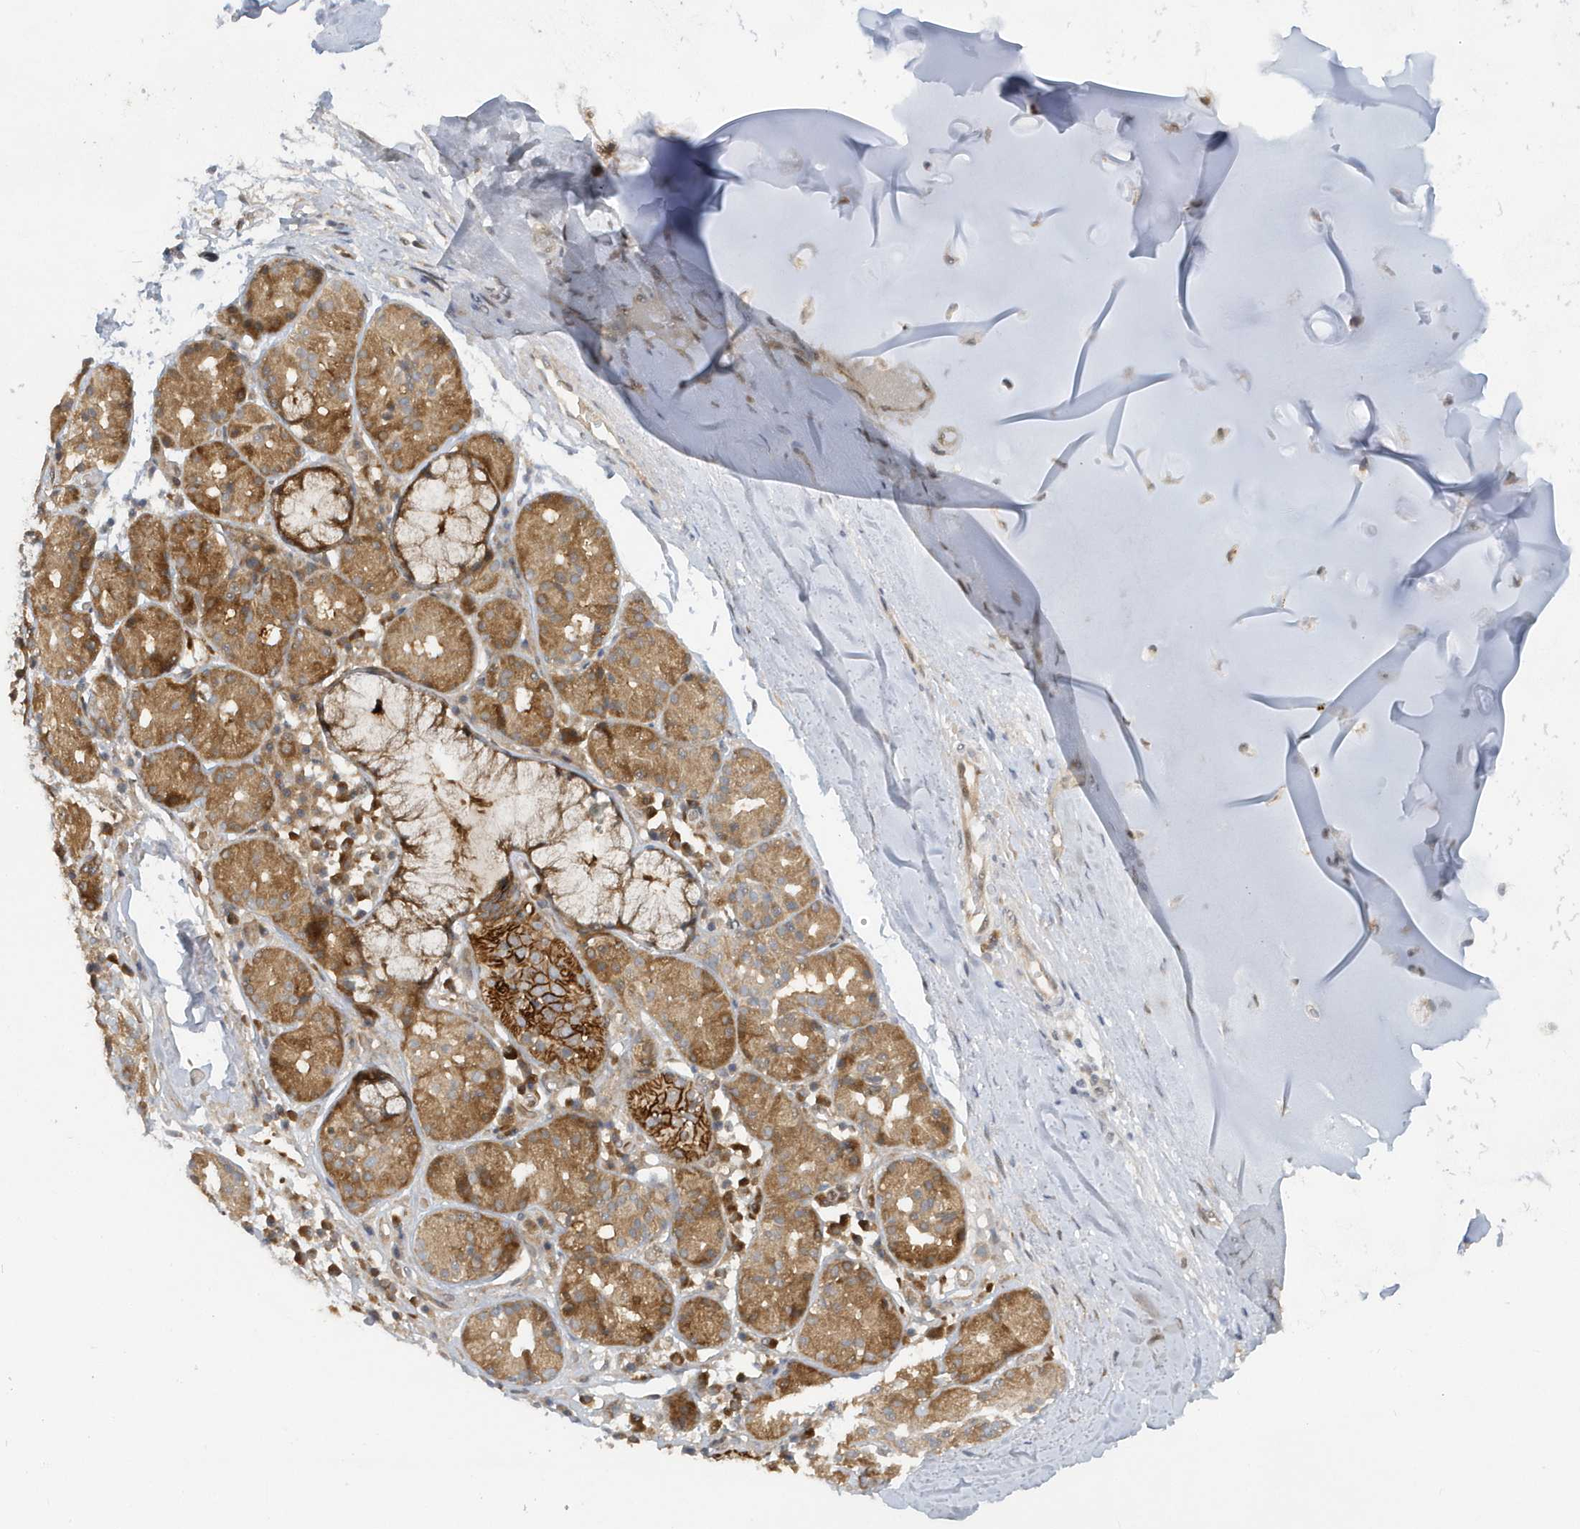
{"staining": {"intensity": "negative", "quantity": "none", "location": "none"}, "tissue": "adipose tissue", "cell_type": "Adipocytes", "image_type": "normal", "snomed": [{"axis": "morphology", "description": "Normal tissue, NOS"}, {"axis": "morphology", "description": "Basal cell carcinoma"}, {"axis": "topography", "description": "Cartilage tissue"}, {"axis": "topography", "description": "Nasopharynx"}, {"axis": "topography", "description": "Oral tissue"}], "caption": "Immunohistochemistry (IHC) histopathology image of normal adipose tissue: adipose tissue stained with DAB shows no significant protein staining in adipocytes. The staining is performed using DAB brown chromogen with nuclei counter-stained in using hematoxylin.", "gene": "ATG4A", "patient": {"sex": "female", "age": 77}}